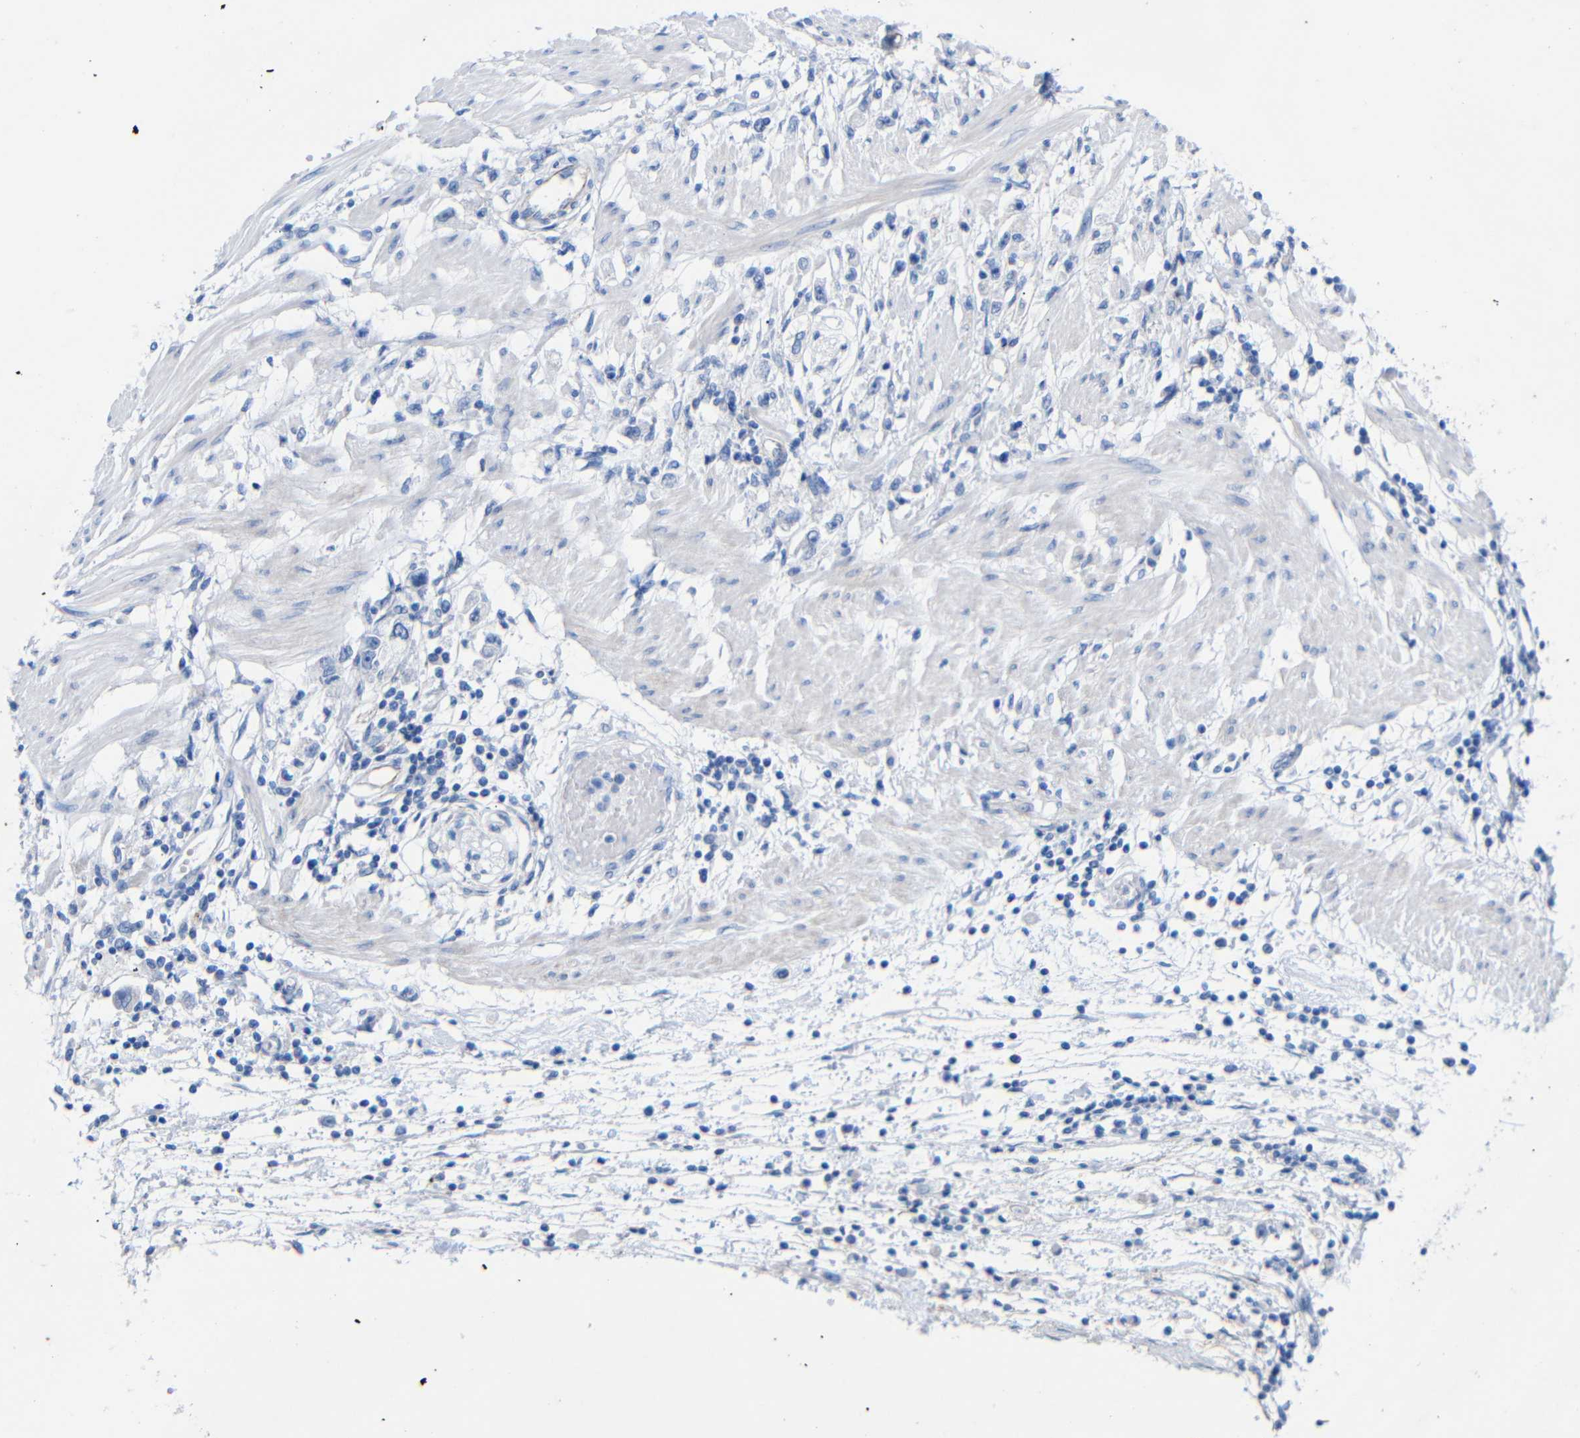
{"staining": {"intensity": "negative", "quantity": "none", "location": "none"}, "tissue": "stomach cancer", "cell_type": "Tumor cells", "image_type": "cancer", "snomed": [{"axis": "morphology", "description": "Adenocarcinoma, NOS"}, {"axis": "topography", "description": "Stomach"}], "caption": "This is an IHC photomicrograph of human stomach cancer. There is no staining in tumor cells.", "gene": "CGNL1", "patient": {"sex": "female", "age": 59}}